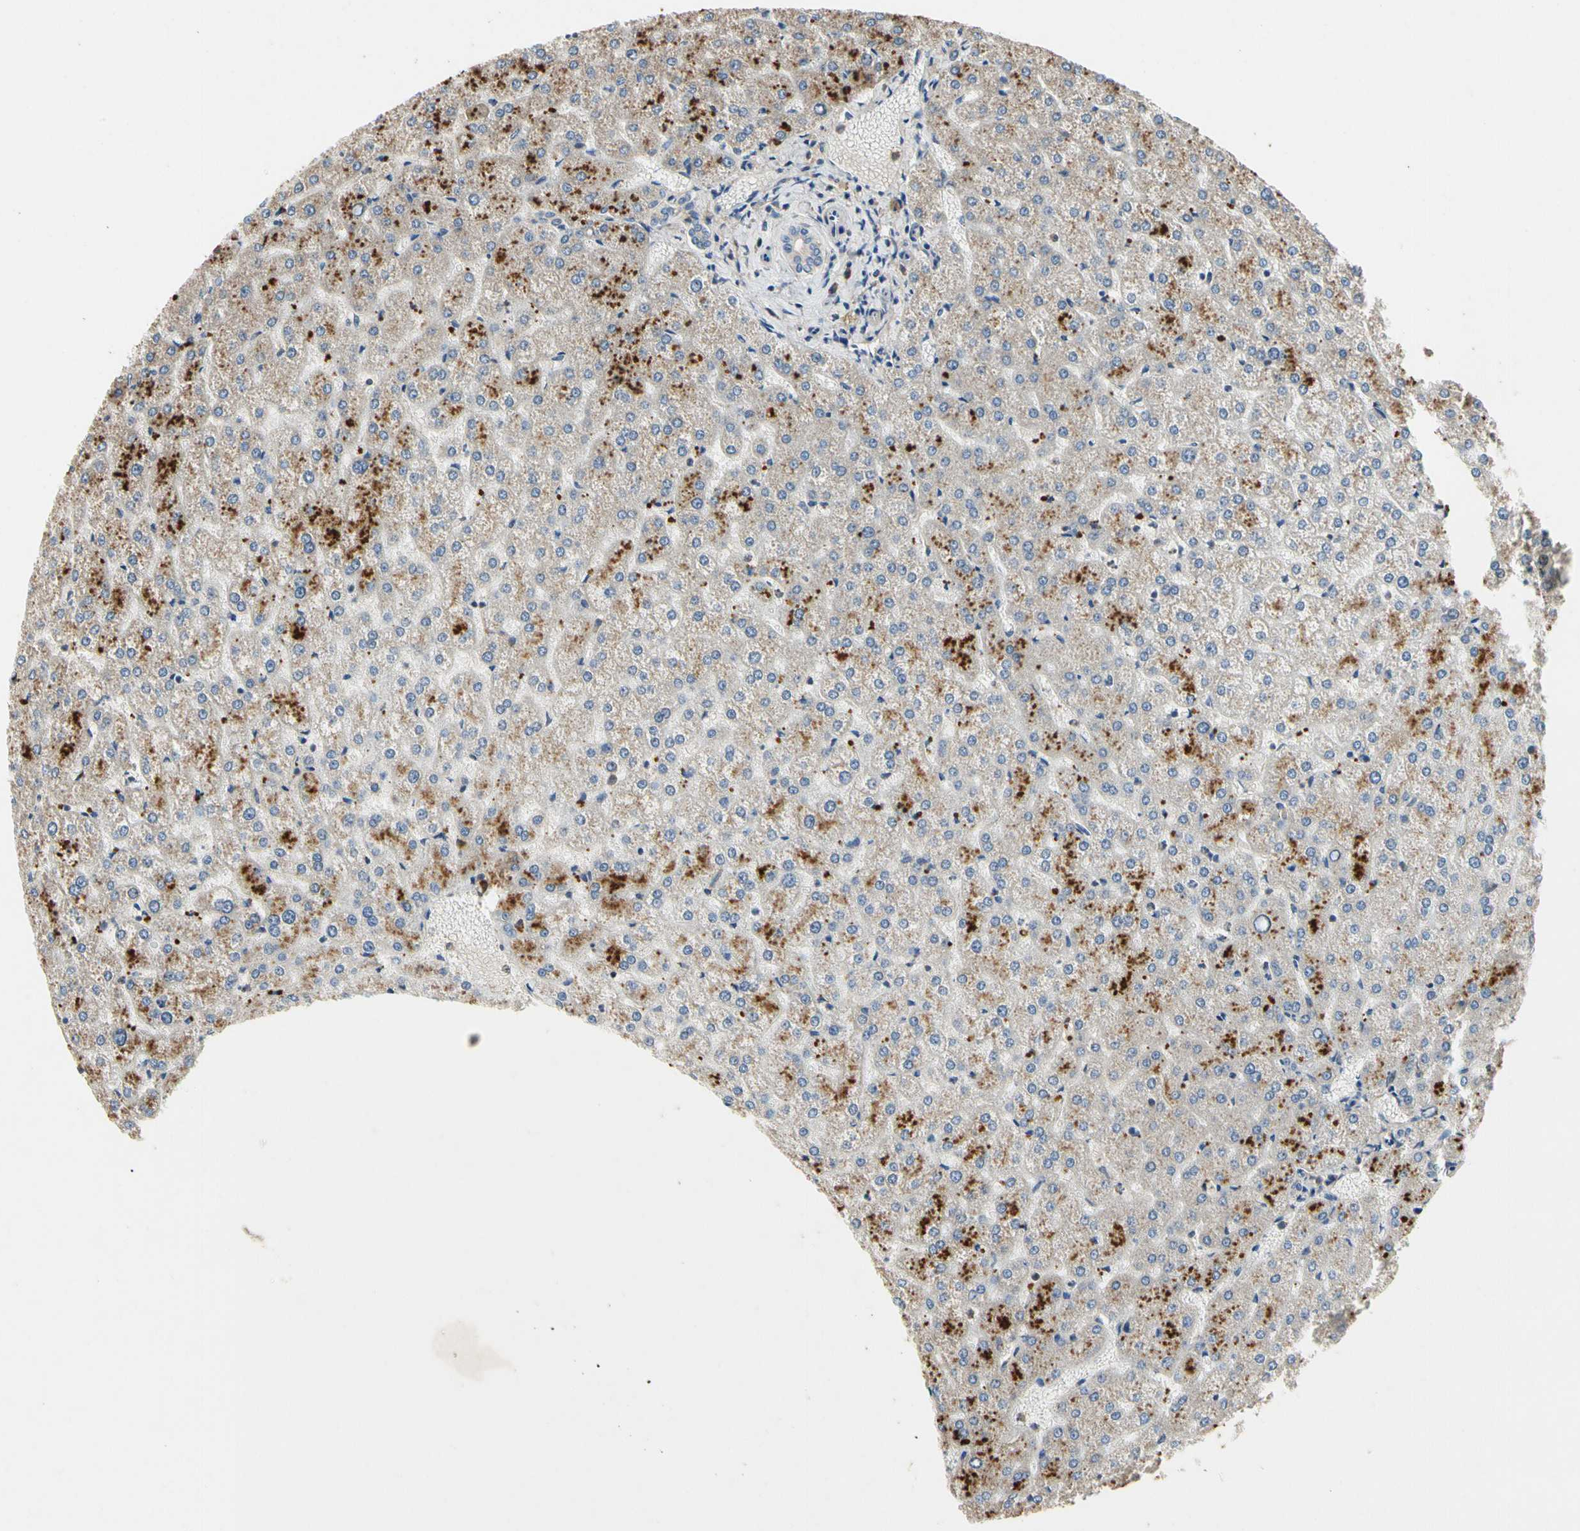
{"staining": {"intensity": "negative", "quantity": "none", "location": "none"}, "tissue": "liver", "cell_type": "Cholangiocytes", "image_type": "normal", "snomed": [{"axis": "morphology", "description": "Normal tissue, NOS"}, {"axis": "topography", "description": "Liver"}], "caption": "Immunohistochemistry of unremarkable liver shows no positivity in cholangiocytes.", "gene": "CRTAC1", "patient": {"sex": "female", "age": 32}}